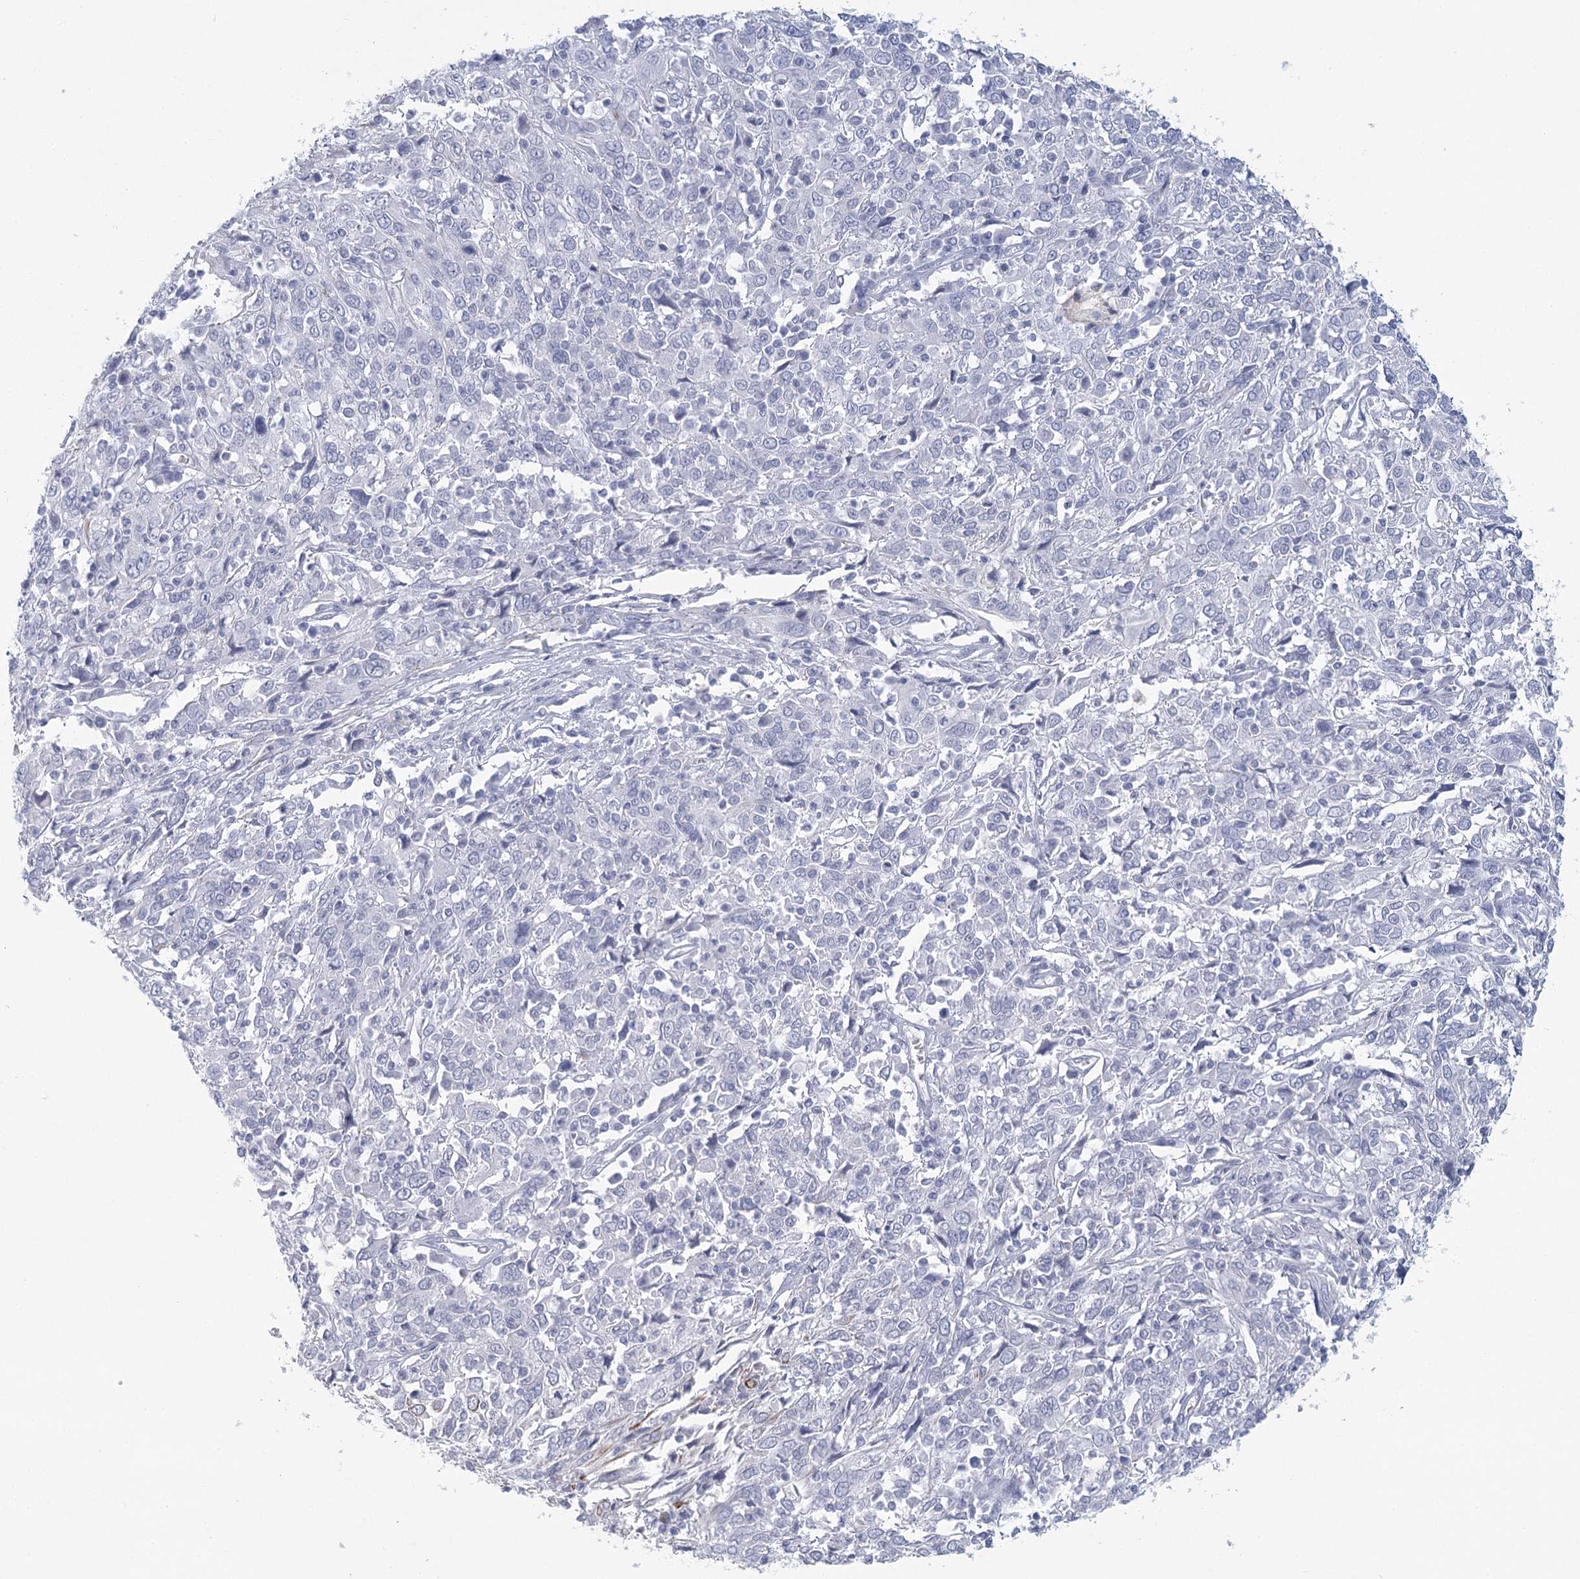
{"staining": {"intensity": "negative", "quantity": "none", "location": "none"}, "tissue": "cervical cancer", "cell_type": "Tumor cells", "image_type": "cancer", "snomed": [{"axis": "morphology", "description": "Squamous cell carcinoma, NOS"}, {"axis": "topography", "description": "Cervix"}], "caption": "IHC photomicrograph of cervical squamous cell carcinoma stained for a protein (brown), which shows no expression in tumor cells. (Stains: DAB (3,3'-diaminobenzidine) immunohistochemistry (IHC) with hematoxylin counter stain, Microscopy: brightfield microscopy at high magnification).", "gene": "WNT8B", "patient": {"sex": "female", "age": 46}}